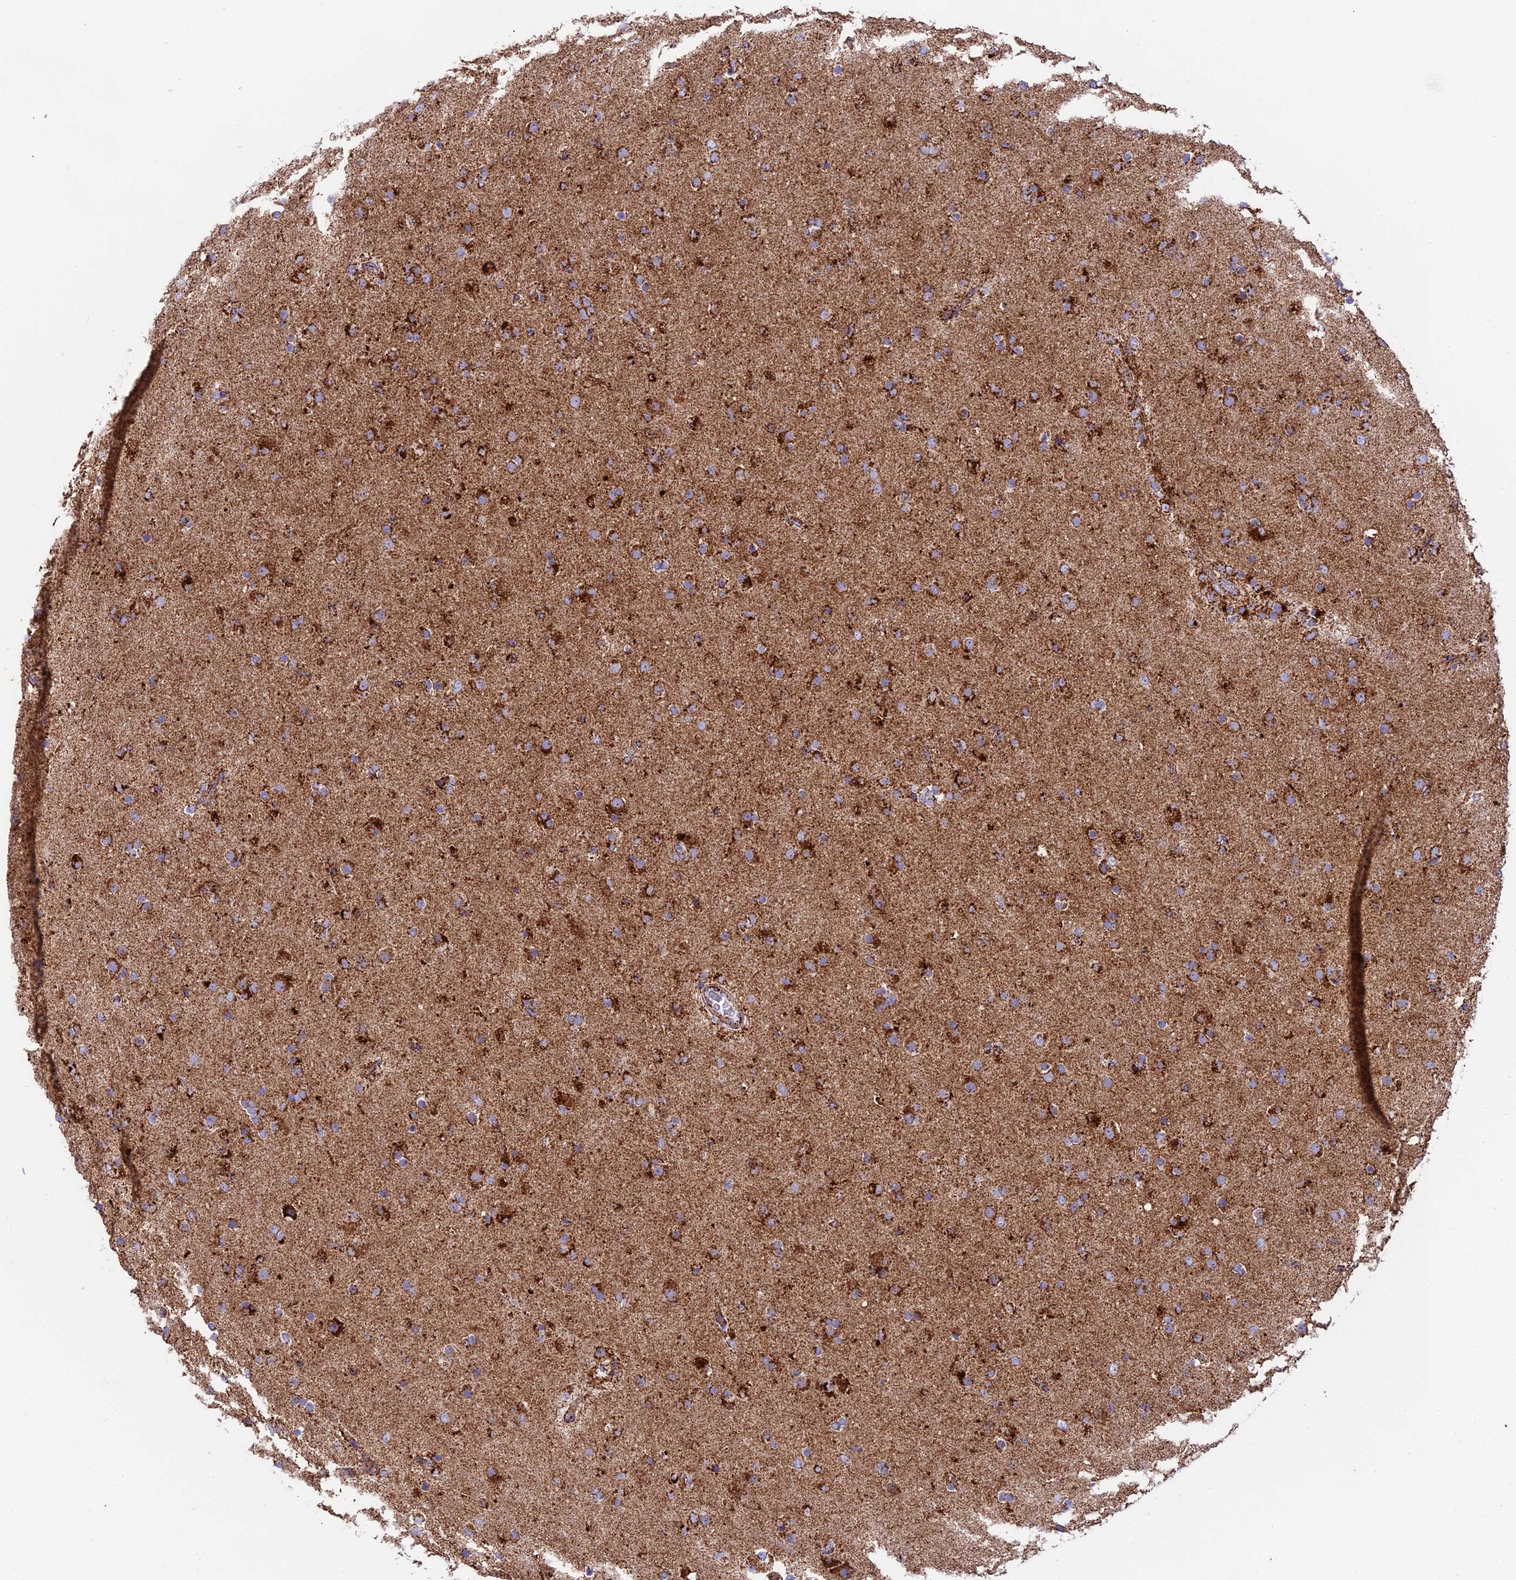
{"staining": {"intensity": "strong", "quantity": "25%-75%", "location": "cytoplasmic/membranous"}, "tissue": "glioma", "cell_type": "Tumor cells", "image_type": "cancer", "snomed": [{"axis": "morphology", "description": "Glioma, malignant, Low grade"}, {"axis": "topography", "description": "Brain"}], "caption": "About 25%-75% of tumor cells in glioma show strong cytoplasmic/membranous protein expression as visualized by brown immunohistochemical staining.", "gene": "CHCHD3", "patient": {"sex": "male", "age": 65}}